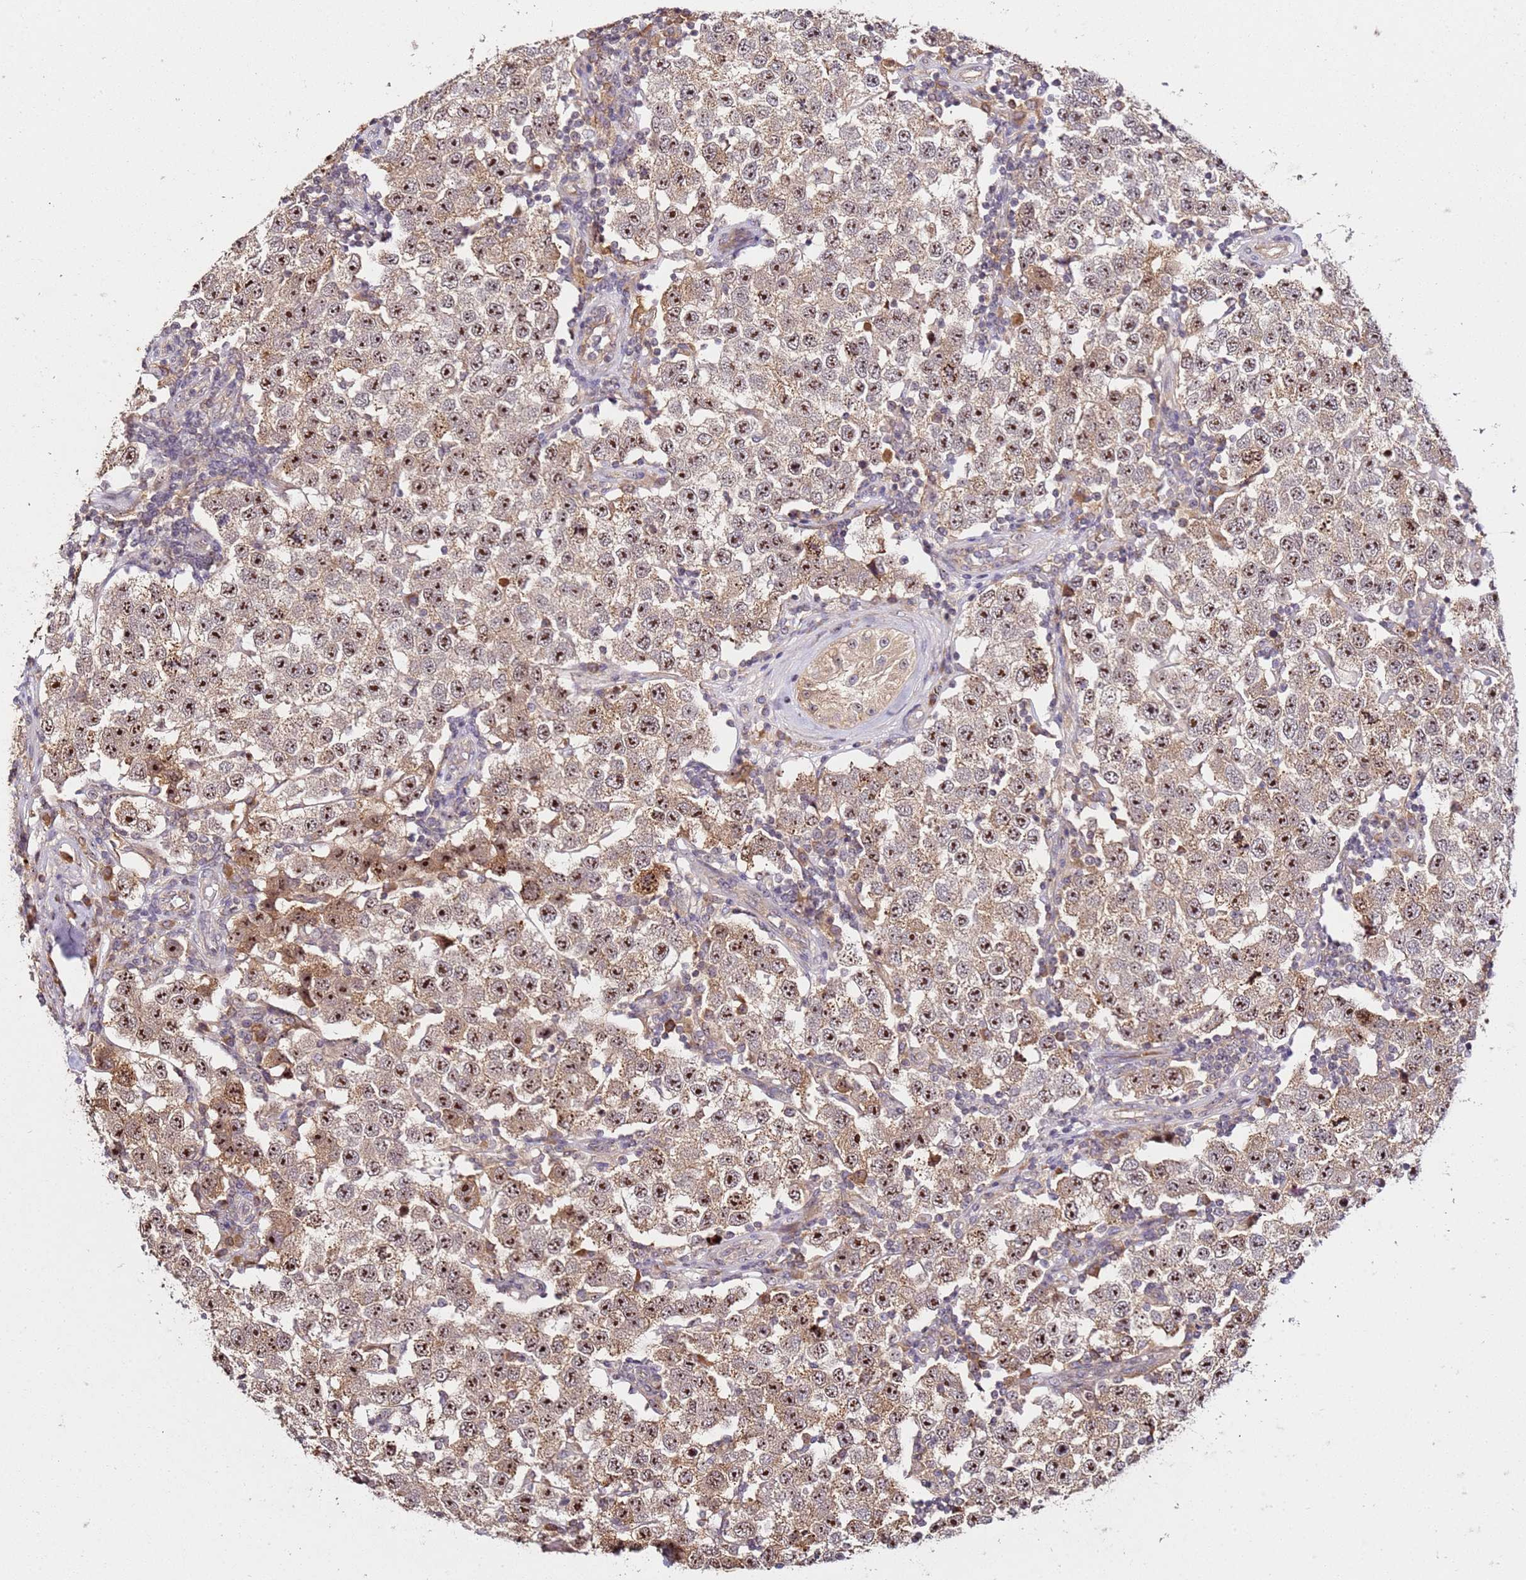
{"staining": {"intensity": "moderate", "quantity": ">75%", "location": "cytoplasmic/membranous,nuclear"}, "tissue": "testis cancer", "cell_type": "Tumor cells", "image_type": "cancer", "snomed": [{"axis": "morphology", "description": "Seminoma, NOS"}, {"axis": "topography", "description": "Testis"}], "caption": "Protein analysis of testis seminoma tissue exhibits moderate cytoplasmic/membranous and nuclear positivity in approximately >75% of tumor cells.", "gene": "DDX27", "patient": {"sex": "male", "age": 34}}